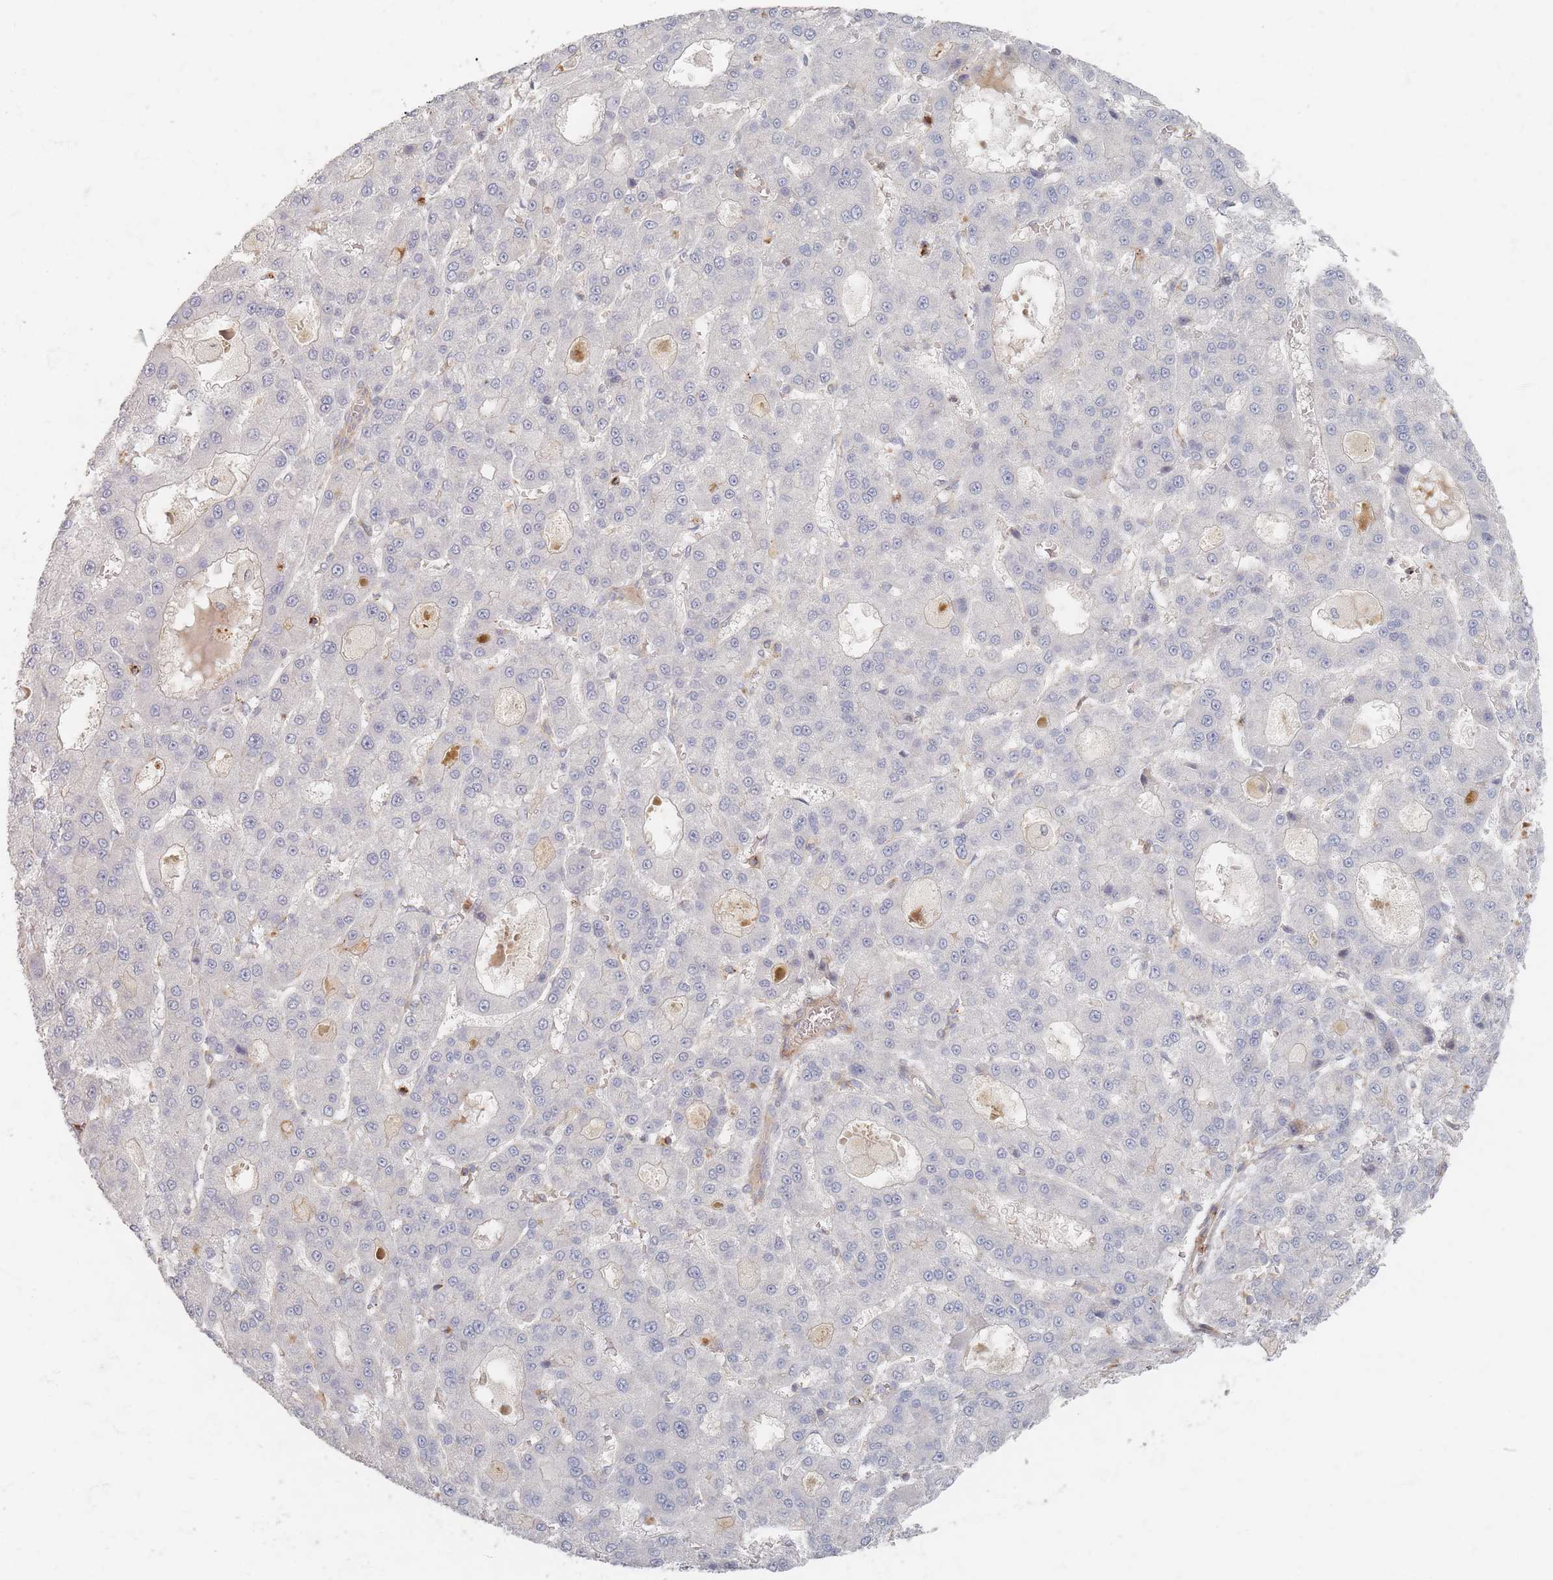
{"staining": {"intensity": "negative", "quantity": "none", "location": "none"}, "tissue": "liver cancer", "cell_type": "Tumor cells", "image_type": "cancer", "snomed": [{"axis": "morphology", "description": "Carcinoma, Hepatocellular, NOS"}, {"axis": "topography", "description": "Liver"}], "caption": "Tumor cells show no significant protein positivity in liver cancer (hepatocellular carcinoma). (DAB IHC visualized using brightfield microscopy, high magnification).", "gene": "ZNF852", "patient": {"sex": "male", "age": 70}}